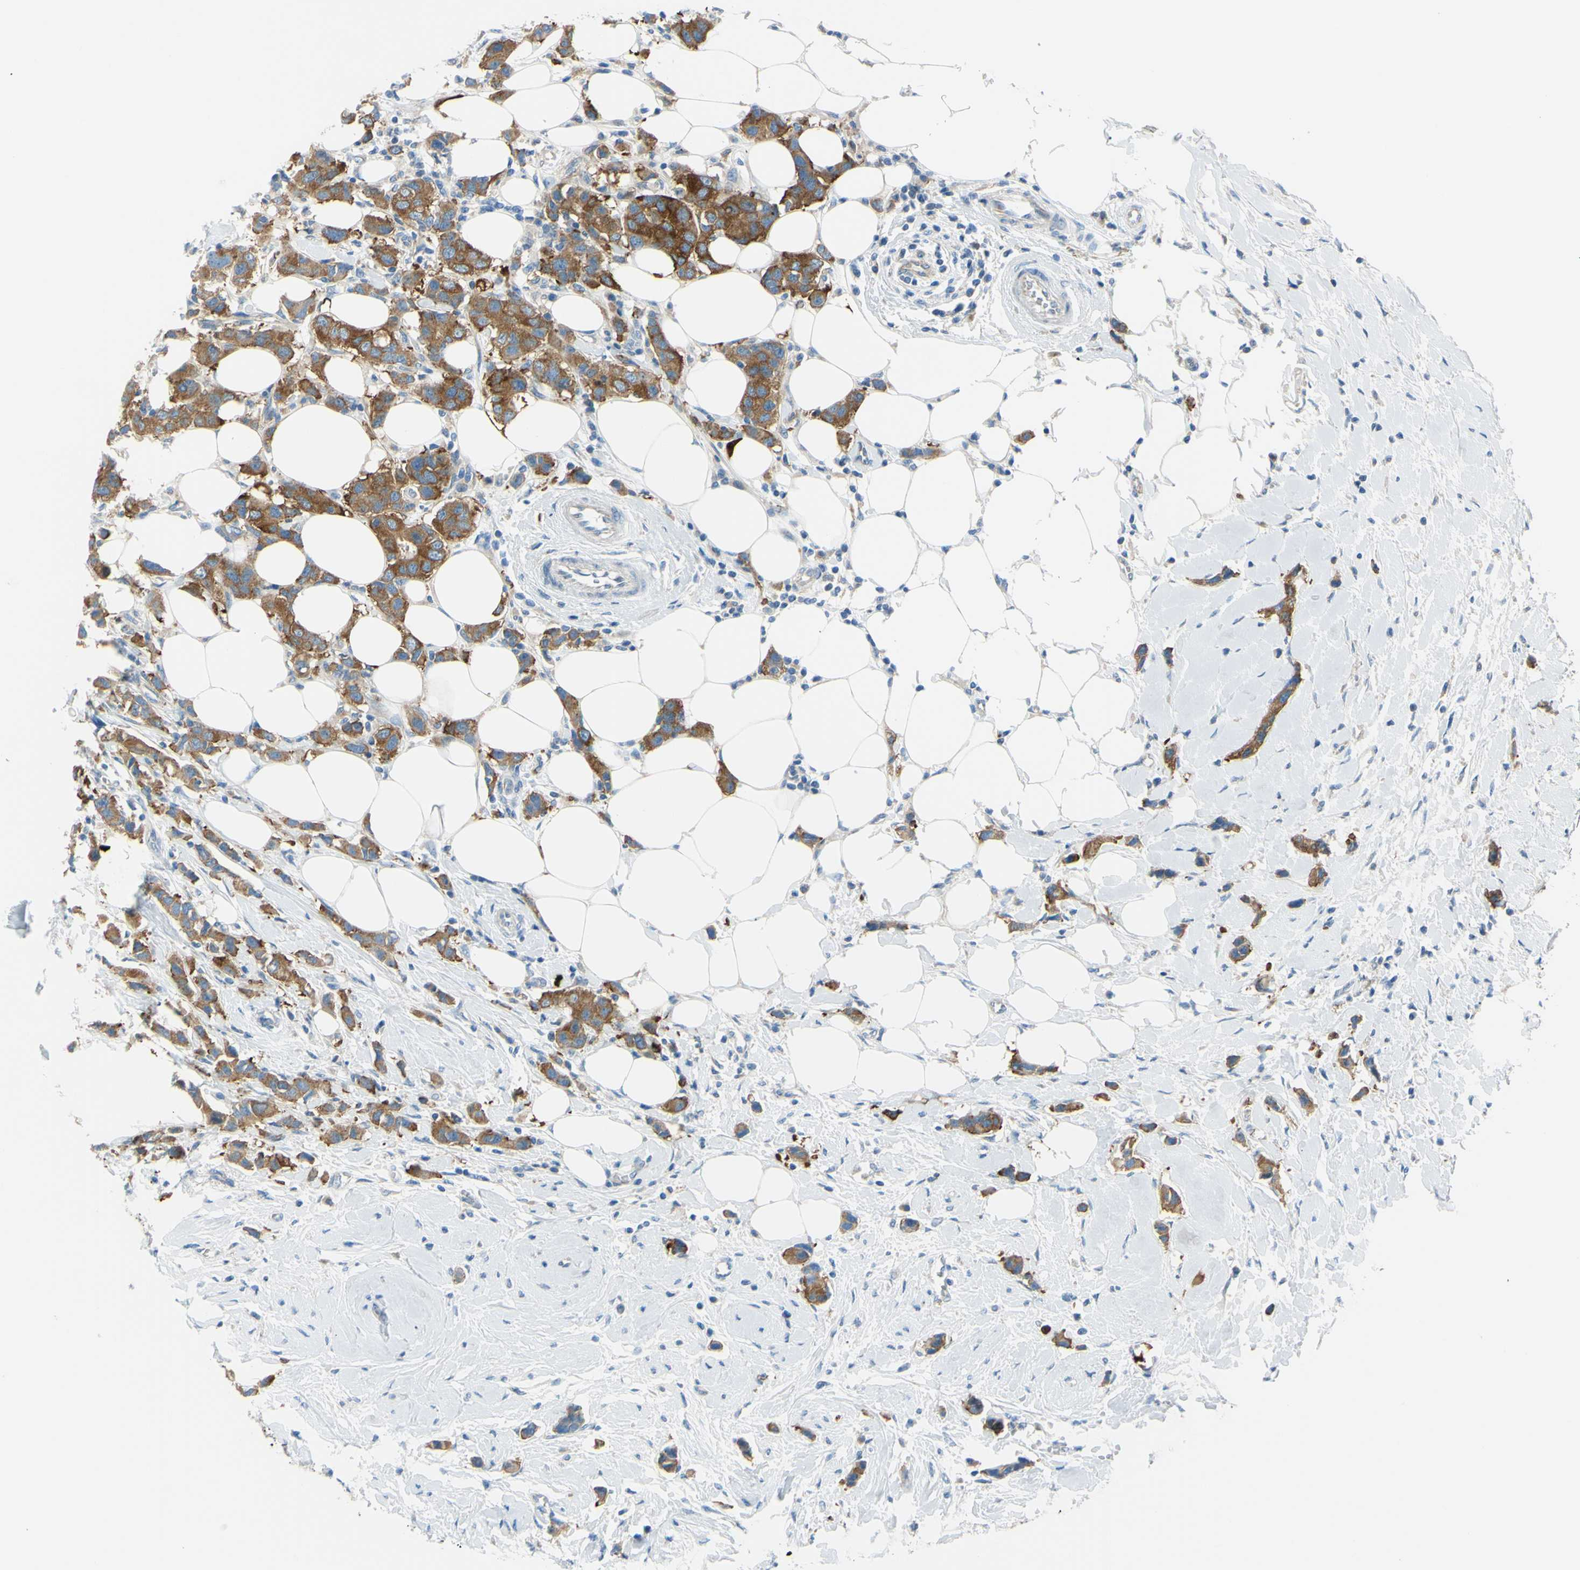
{"staining": {"intensity": "moderate", "quantity": ">75%", "location": "cytoplasmic/membranous"}, "tissue": "breast cancer", "cell_type": "Tumor cells", "image_type": "cancer", "snomed": [{"axis": "morphology", "description": "Normal tissue, NOS"}, {"axis": "morphology", "description": "Duct carcinoma"}, {"axis": "topography", "description": "Breast"}], "caption": "Approximately >75% of tumor cells in human breast cancer display moderate cytoplasmic/membranous protein positivity as visualized by brown immunohistochemical staining.", "gene": "FRMD4B", "patient": {"sex": "female", "age": 50}}